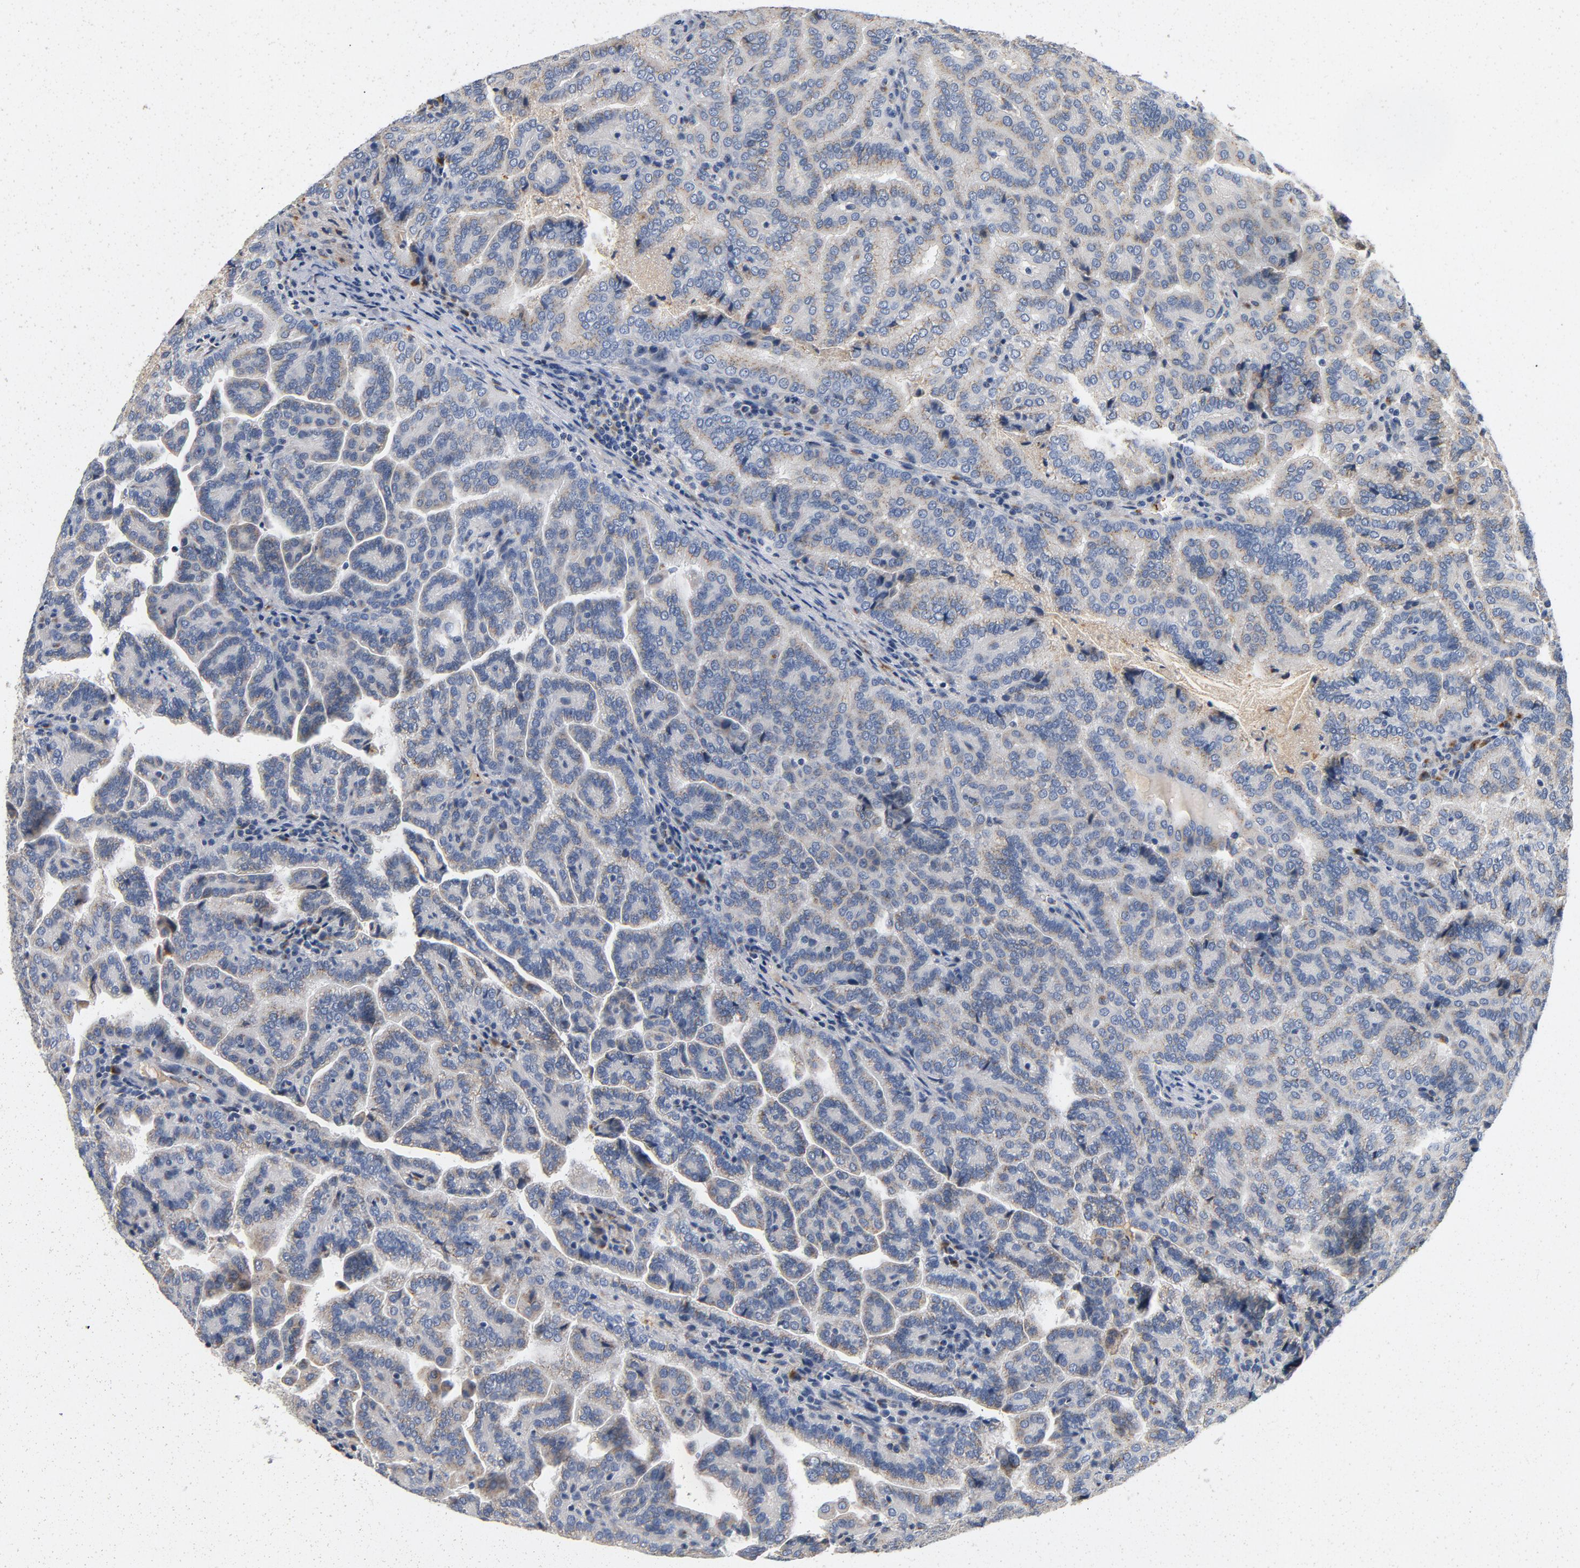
{"staining": {"intensity": "negative", "quantity": "none", "location": "none"}, "tissue": "renal cancer", "cell_type": "Tumor cells", "image_type": "cancer", "snomed": [{"axis": "morphology", "description": "Adenocarcinoma, NOS"}, {"axis": "topography", "description": "Kidney"}], "caption": "Adenocarcinoma (renal) stained for a protein using immunohistochemistry reveals no expression tumor cells.", "gene": "LMAN2", "patient": {"sex": "male", "age": 61}}